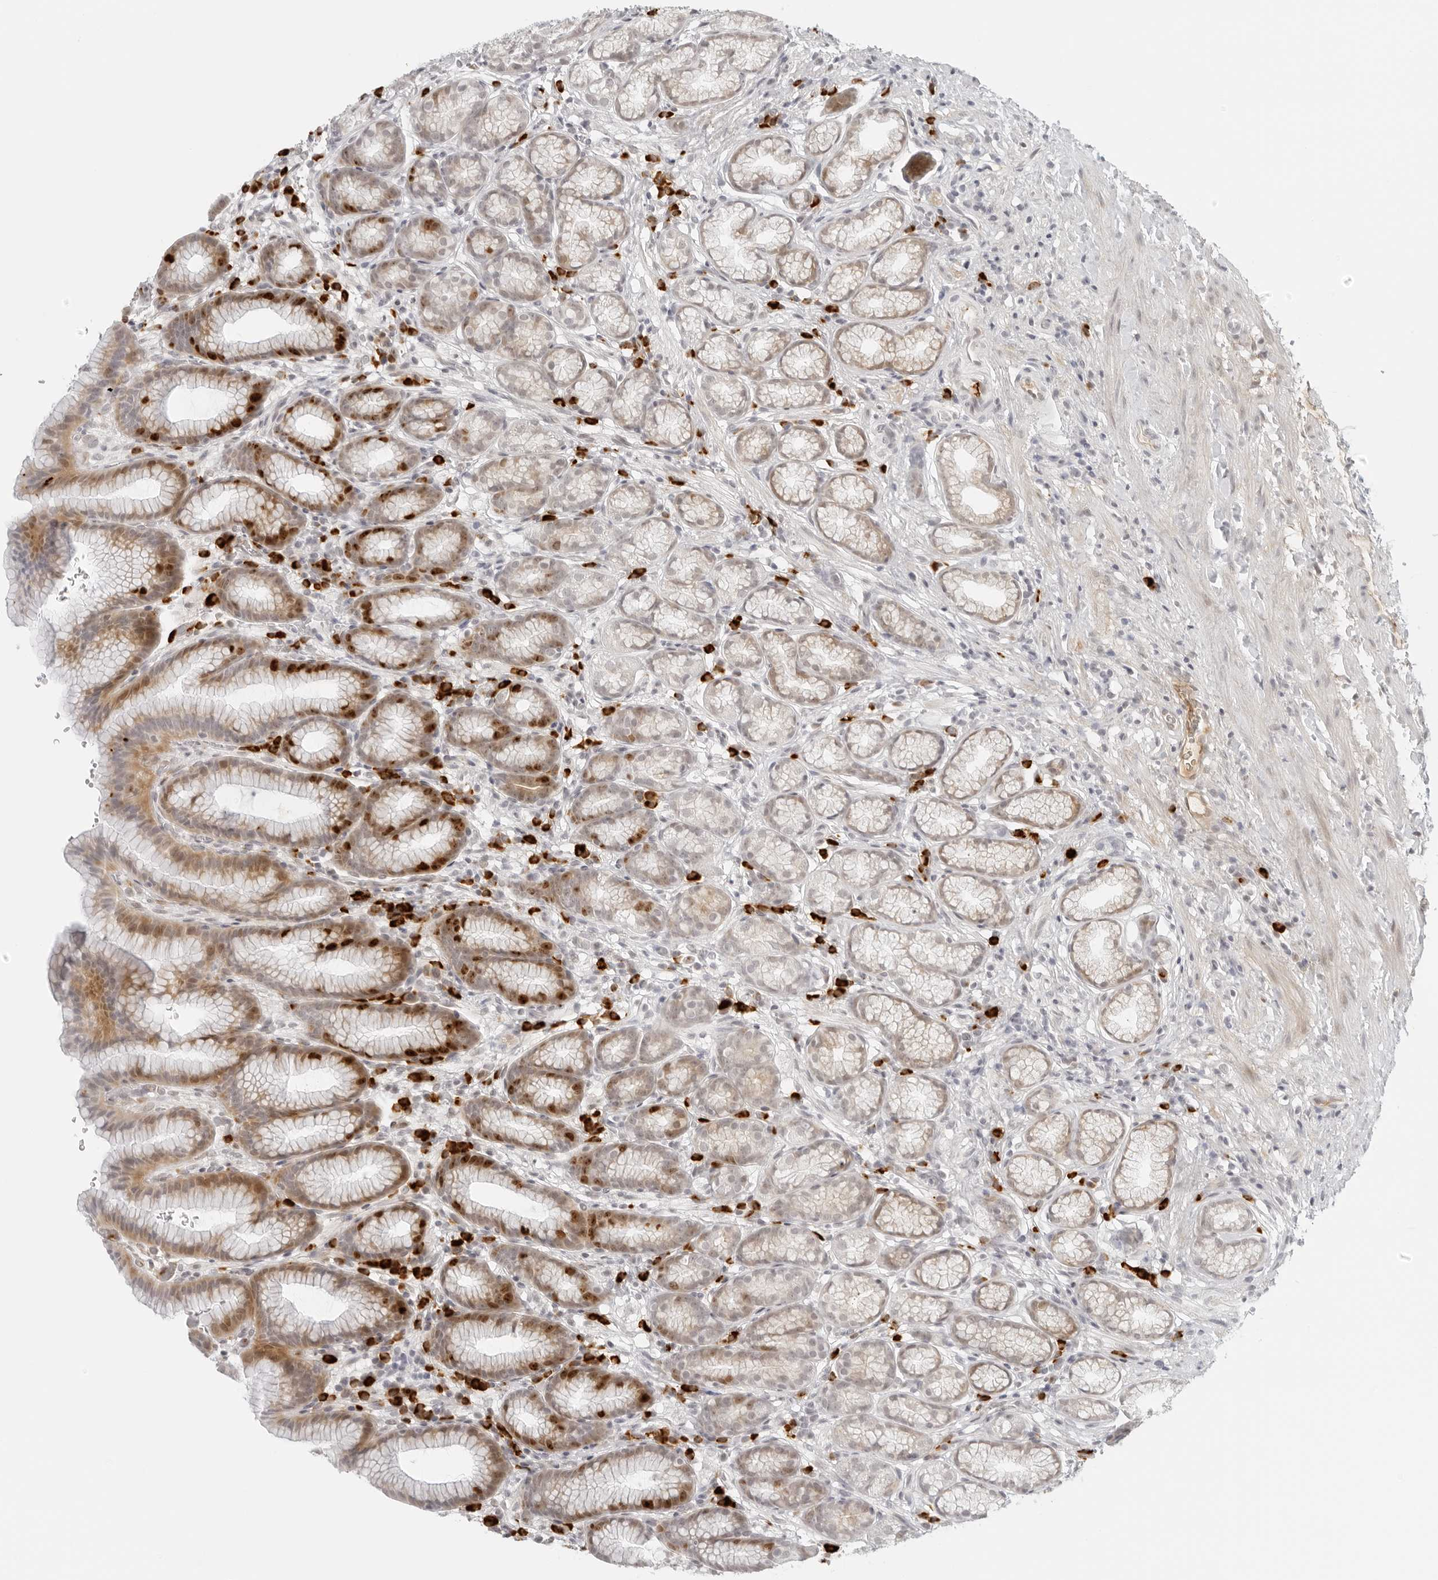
{"staining": {"intensity": "moderate", "quantity": "<25%", "location": "cytoplasmic/membranous,nuclear"}, "tissue": "stomach", "cell_type": "Glandular cells", "image_type": "normal", "snomed": [{"axis": "morphology", "description": "Normal tissue, NOS"}, {"axis": "topography", "description": "Stomach"}], "caption": "High-magnification brightfield microscopy of benign stomach stained with DAB (3,3'-diaminobenzidine) (brown) and counterstained with hematoxylin (blue). glandular cells exhibit moderate cytoplasmic/membranous,nuclear expression is identified in approximately<25% of cells. (DAB IHC, brown staining for protein, blue staining for nuclei).", "gene": "ZNF678", "patient": {"sex": "male", "age": 42}}